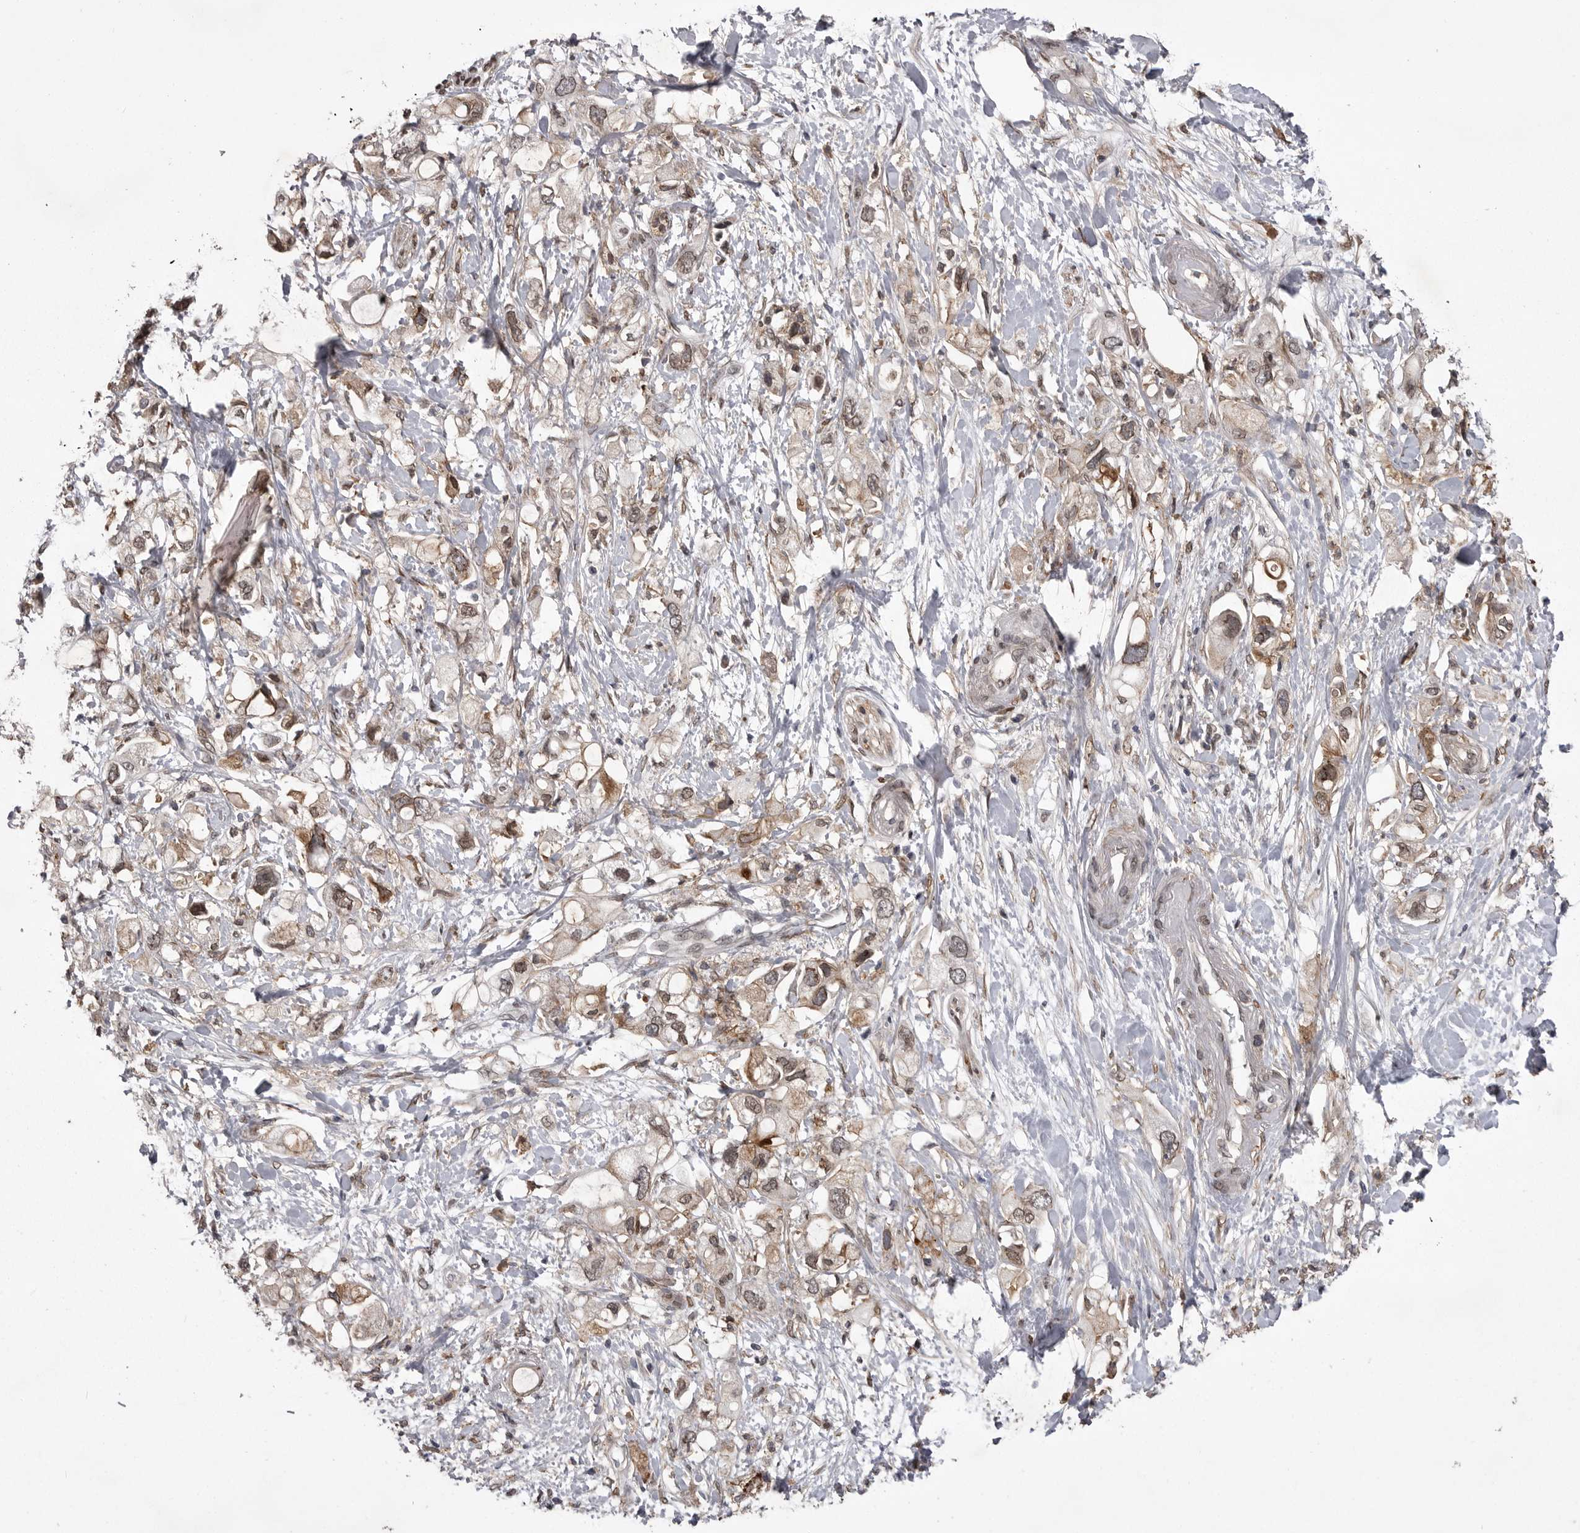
{"staining": {"intensity": "weak", "quantity": ">75%", "location": "cytoplasmic/membranous,nuclear"}, "tissue": "pancreatic cancer", "cell_type": "Tumor cells", "image_type": "cancer", "snomed": [{"axis": "morphology", "description": "Adenocarcinoma, NOS"}, {"axis": "topography", "description": "Pancreas"}], "caption": "High-power microscopy captured an immunohistochemistry micrograph of pancreatic cancer (adenocarcinoma), revealing weak cytoplasmic/membranous and nuclear positivity in approximately >75% of tumor cells.", "gene": "ABL1", "patient": {"sex": "female", "age": 56}}